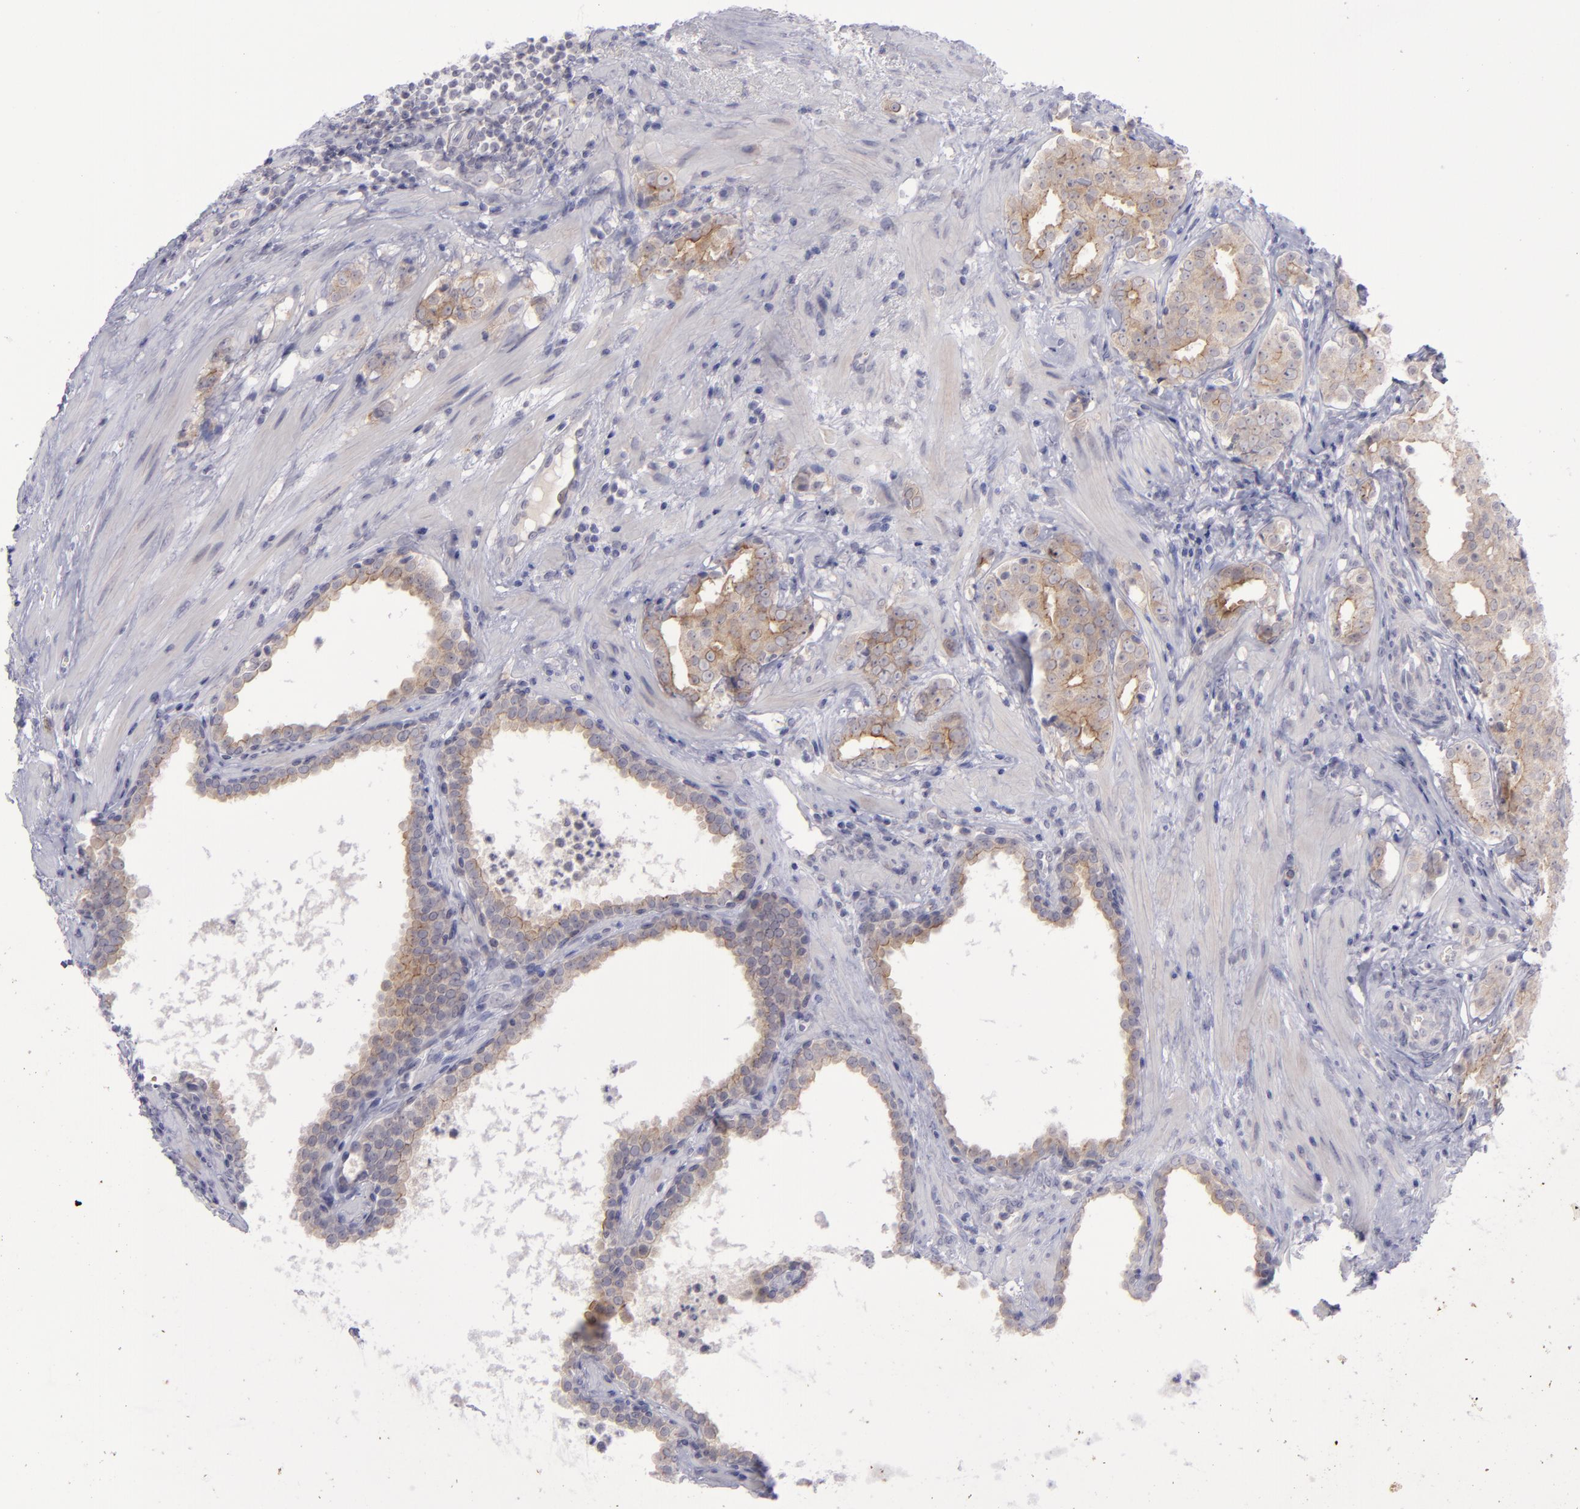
{"staining": {"intensity": "moderate", "quantity": "25%-75%", "location": "cytoplasmic/membranous"}, "tissue": "prostate cancer", "cell_type": "Tumor cells", "image_type": "cancer", "snomed": [{"axis": "morphology", "description": "Adenocarcinoma, Low grade"}, {"axis": "topography", "description": "Prostate"}], "caption": "A photomicrograph showing moderate cytoplasmic/membranous staining in about 25%-75% of tumor cells in prostate cancer, as visualized by brown immunohistochemical staining.", "gene": "EVPL", "patient": {"sex": "male", "age": 59}}